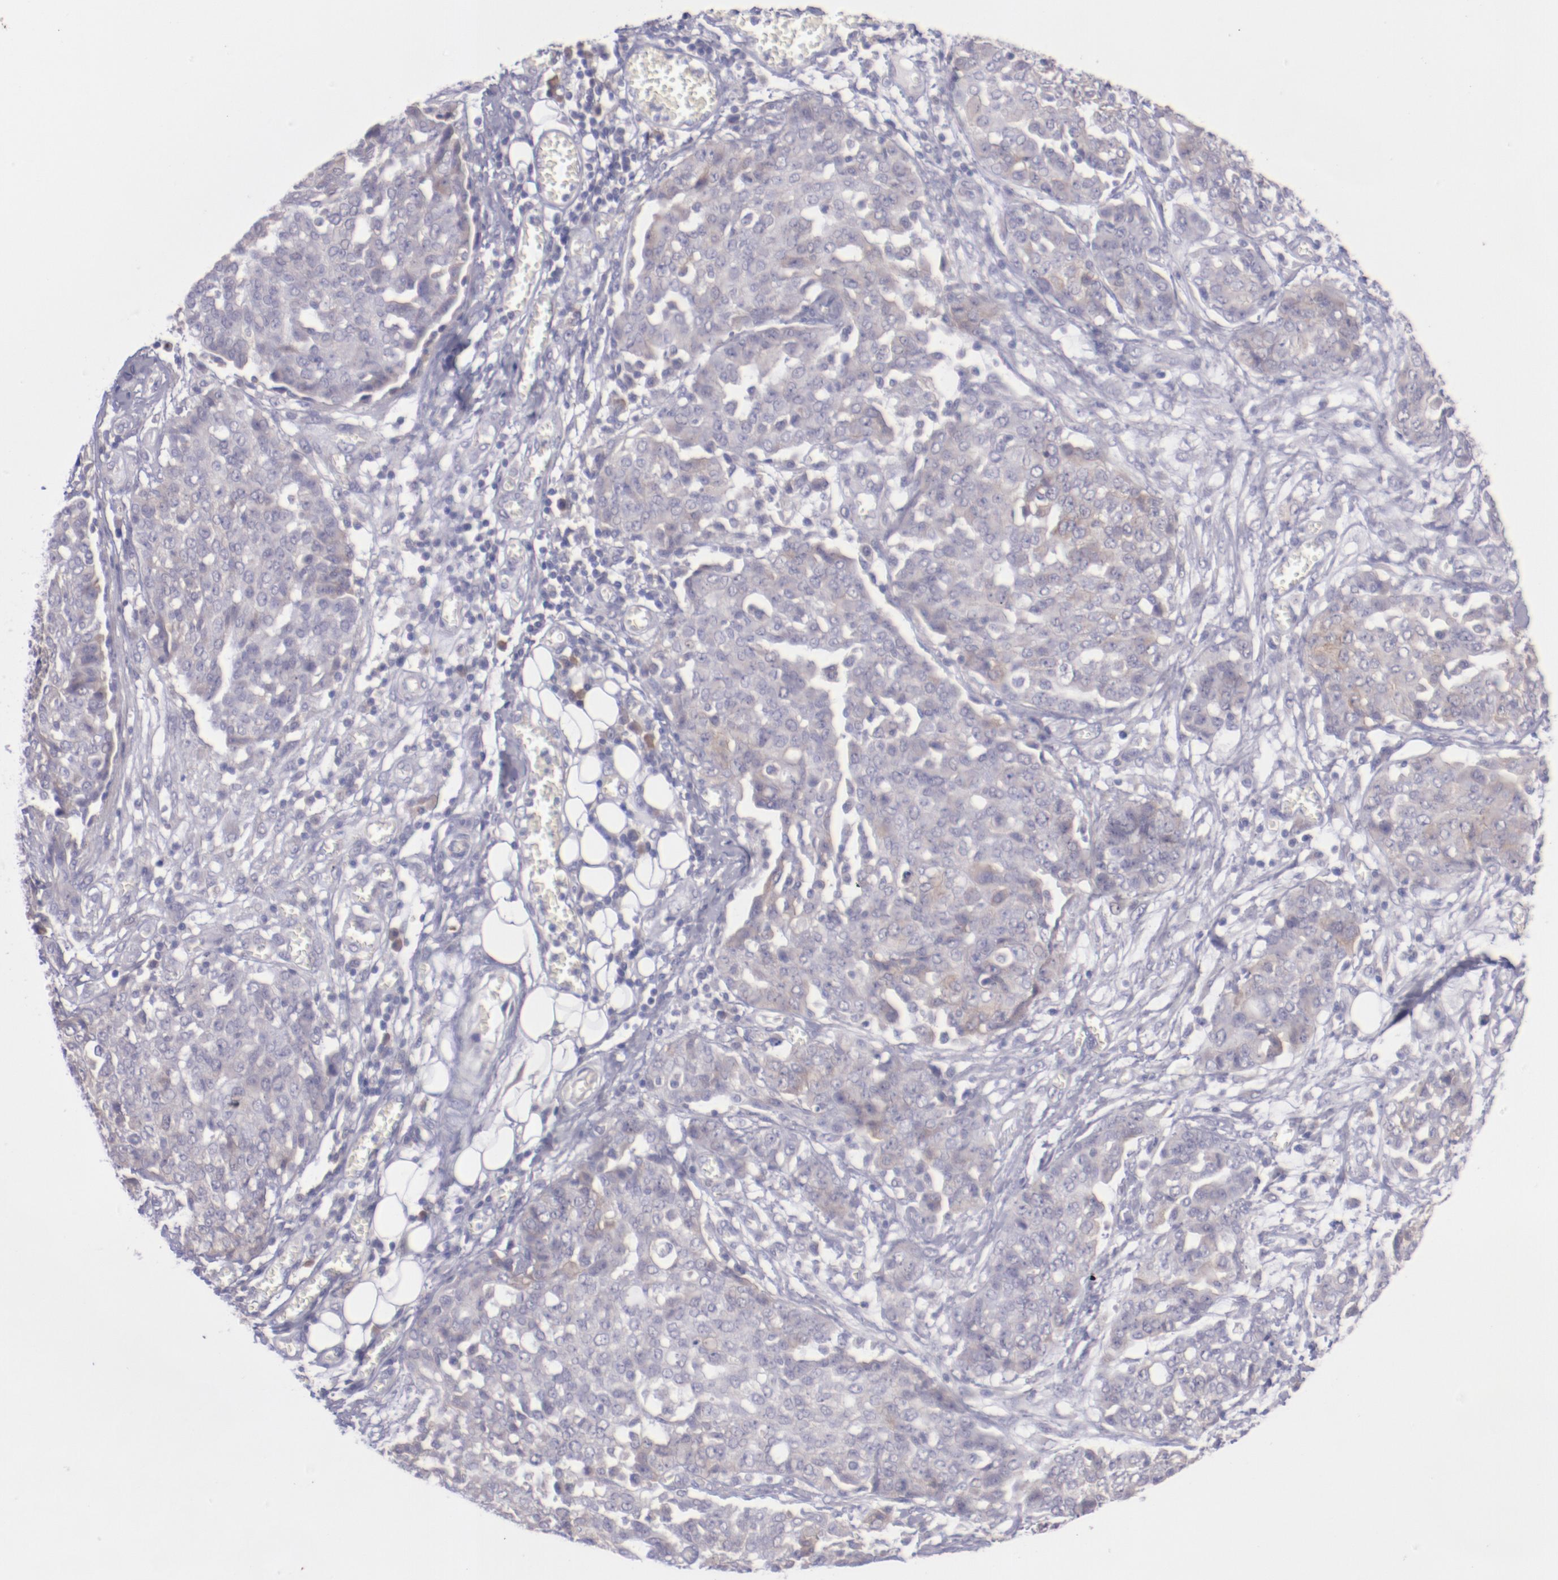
{"staining": {"intensity": "weak", "quantity": "<25%", "location": "cytoplasmic/membranous"}, "tissue": "ovarian cancer", "cell_type": "Tumor cells", "image_type": "cancer", "snomed": [{"axis": "morphology", "description": "Cystadenocarcinoma, serous, NOS"}, {"axis": "topography", "description": "Soft tissue"}, {"axis": "topography", "description": "Ovary"}], "caption": "Tumor cells show no significant protein positivity in ovarian cancer (serous cystadenocarcinoma).", "gene": "TRAF3", "patient": {"sex": "female", "age": 57}}